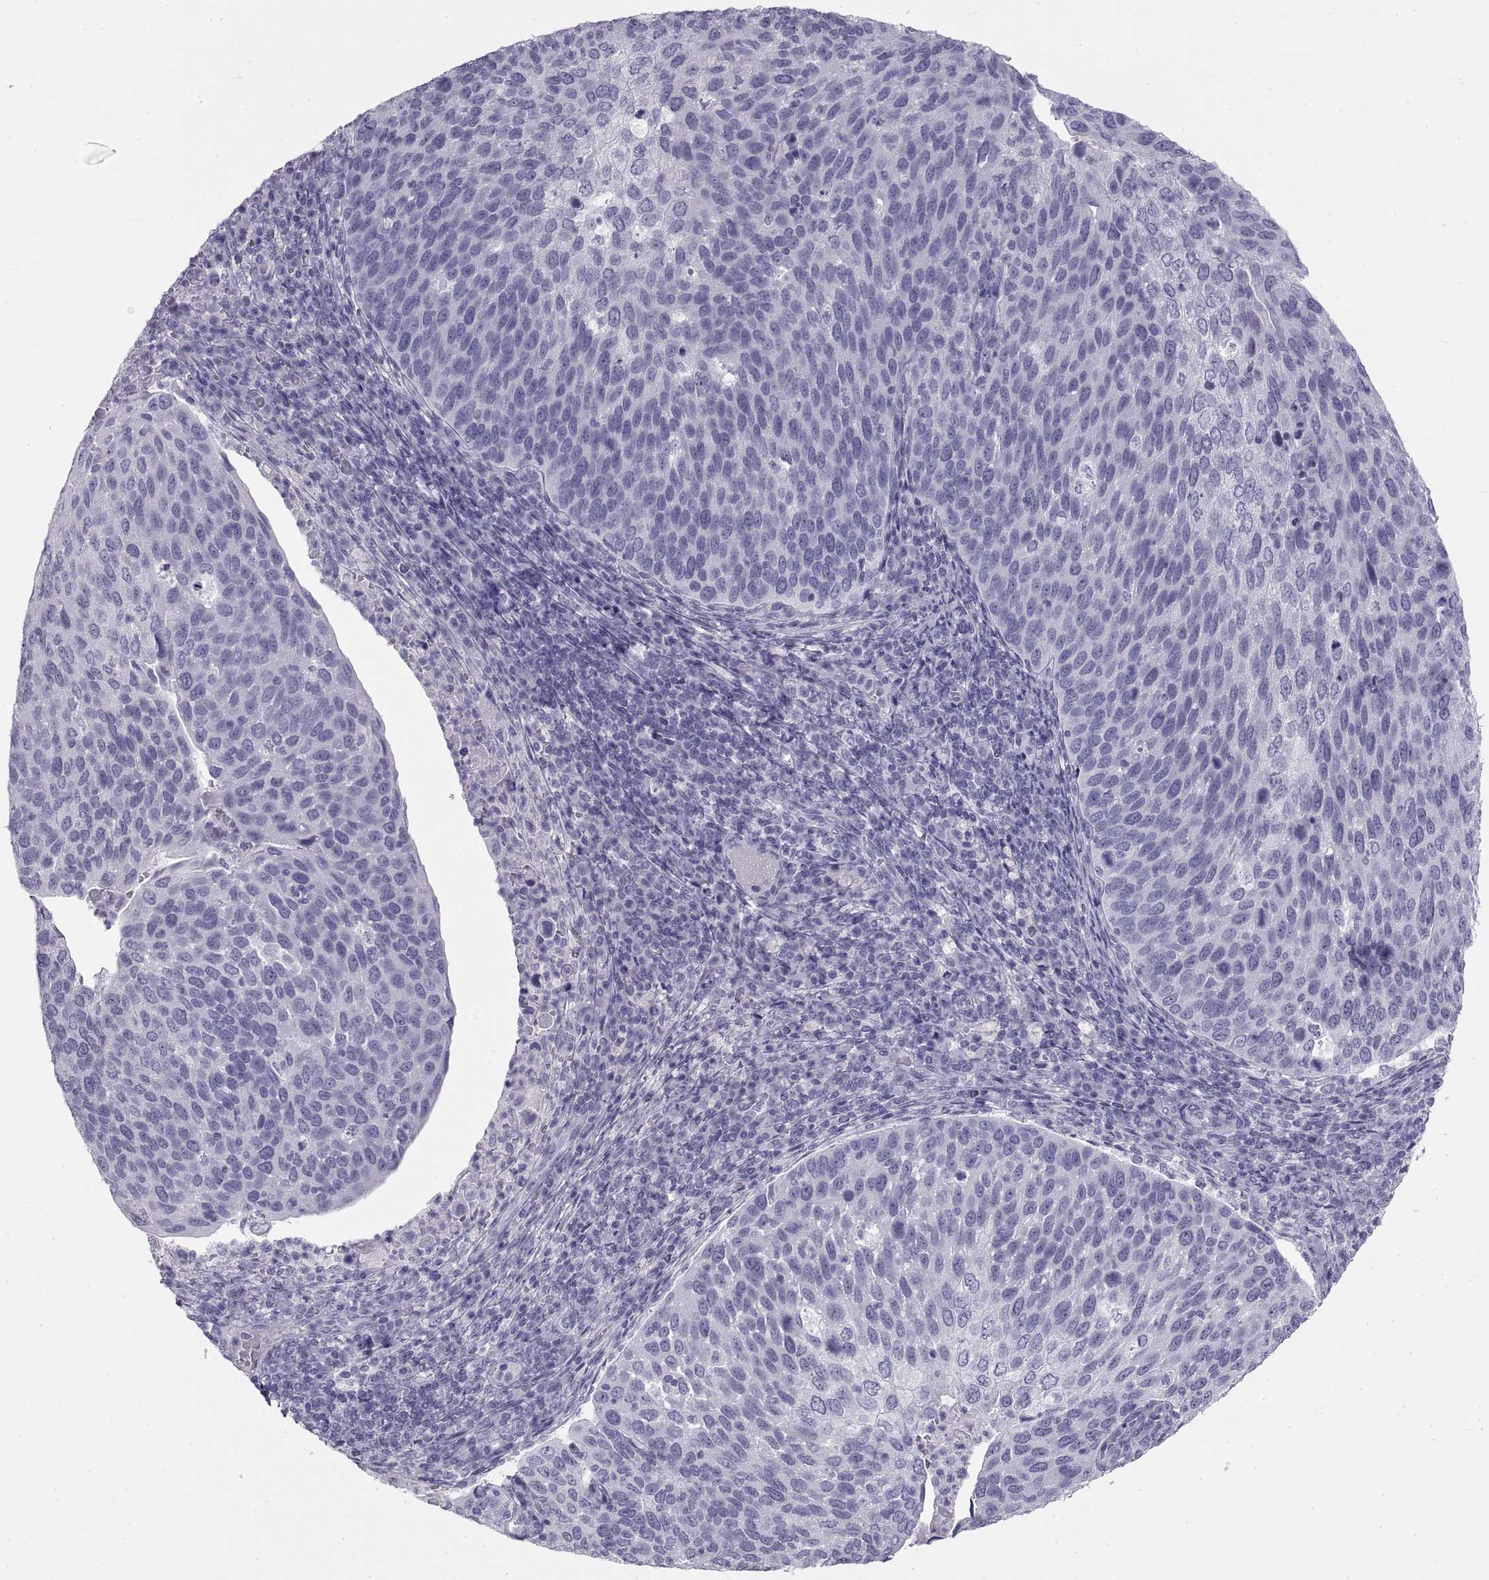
{"staining": {"intensity": "negative", "quantity": "none", "location": "none"}, "tissue": "cervical cancer", "cell_type": "Tumor cells", "image_type": "cancer", "snomed": [{"axis": "morphology", "description": "Squamous cell carcinoma, NOS"}, {"axis": "topography", "description": "Cervix"}], "caption": "The micrograph exhibits no significant staining in tumor cells of cervical cancer (squamous cell carcinoma). (DAB (3,3'-diaminobenzidine) IHC with hematoxylin counter stain).", "gene": "RLBP1", "patient": {"sex": "female", "age": 54}}